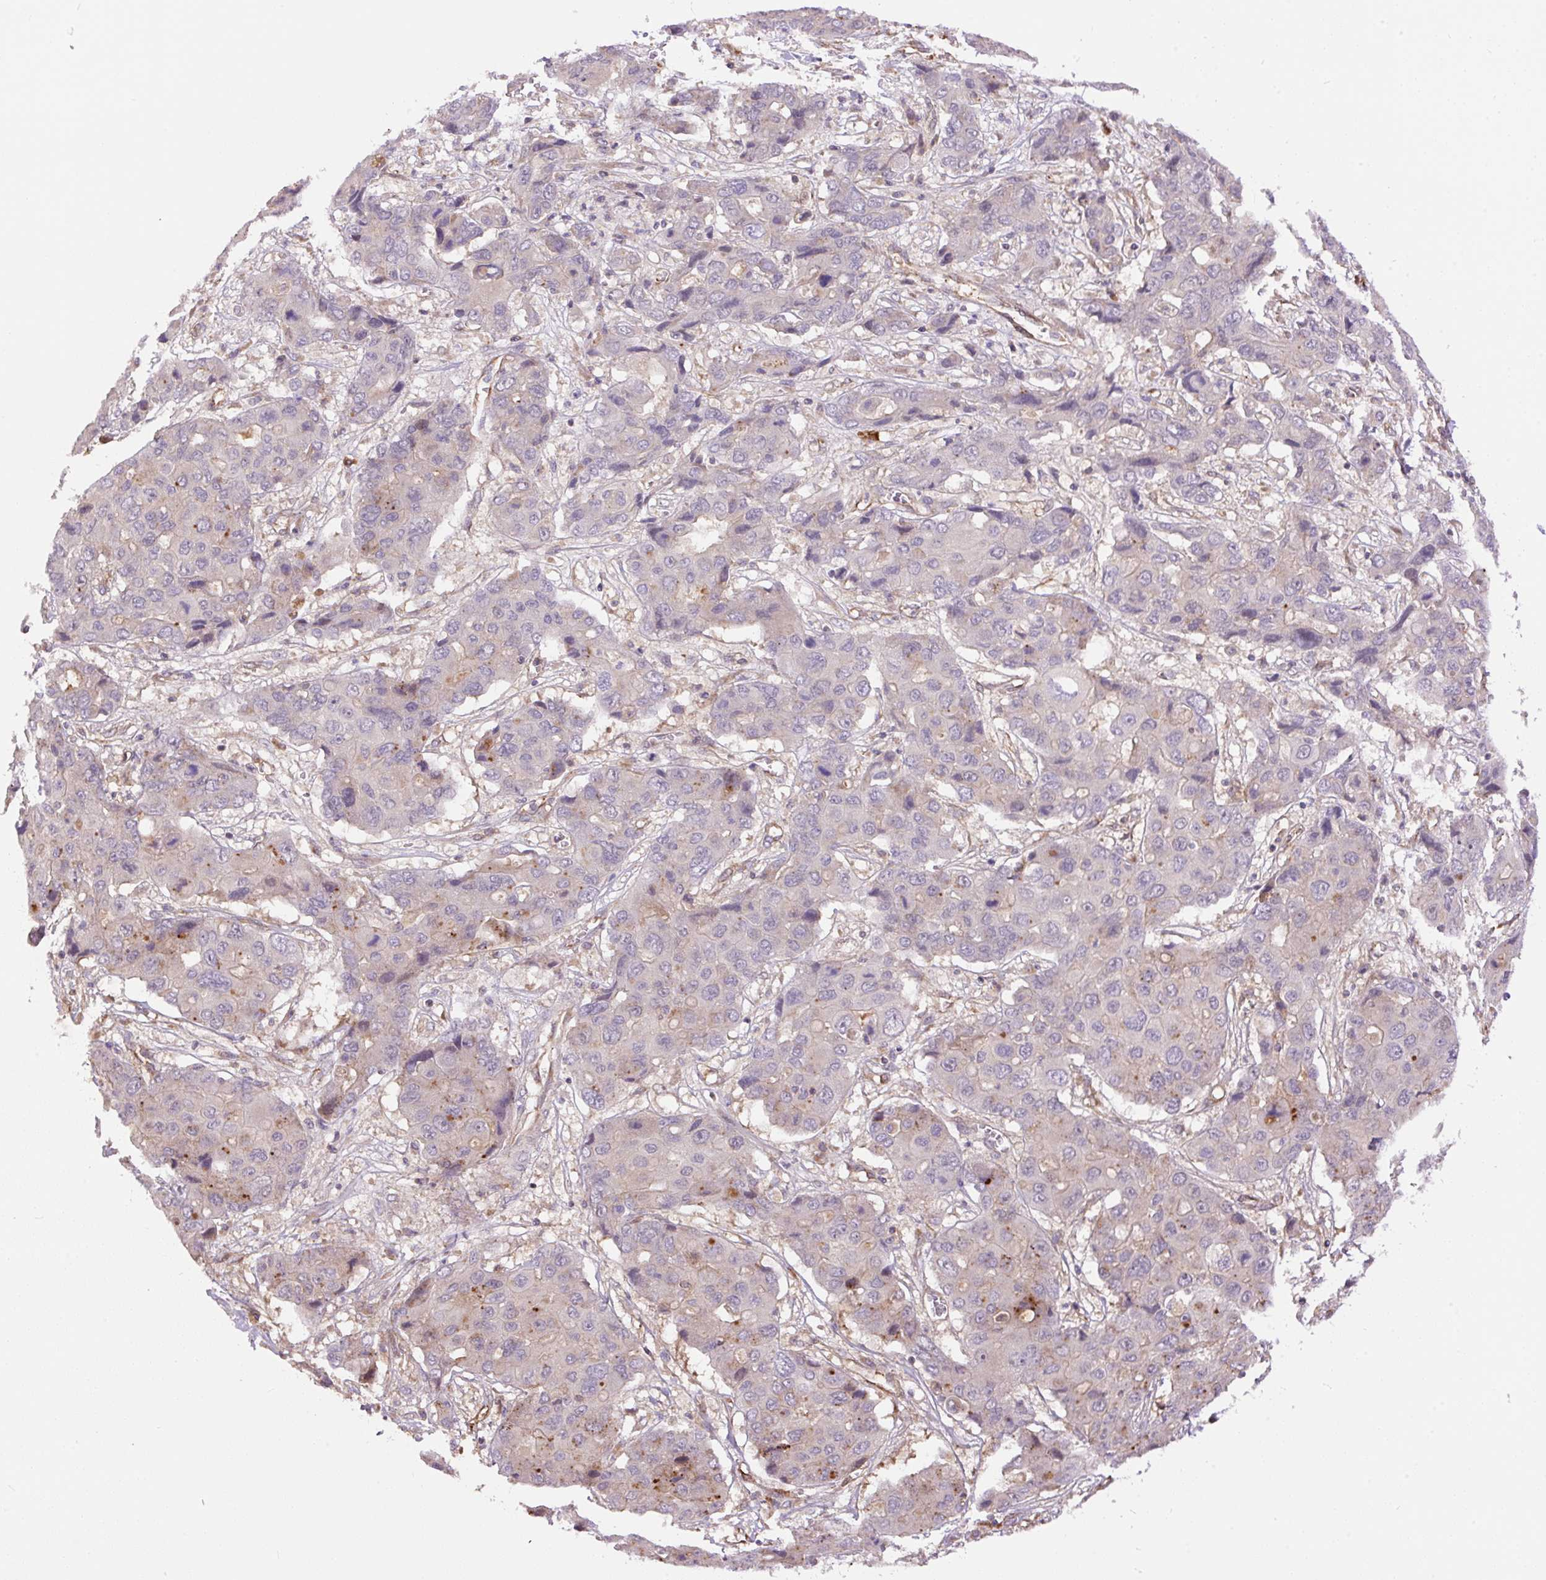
{"staining": {"intensity": "negative", "quantity": "none", "location": "none"}, "tissue": "liver cancer", "cell_type": "Tumor cells", "image_type": "cancer", "snomed": [{"axis": "morphology", "description": "Cholangiocarcinoma"}, {"axis": "topography", "description": "Liver"}], "caption": "IHC of human liver cancer (cholangiocarcinoma) demonstrates no expression in tumor cells.", "gene": "PPME1", "patient": {"sex": "male", "age": 67}}